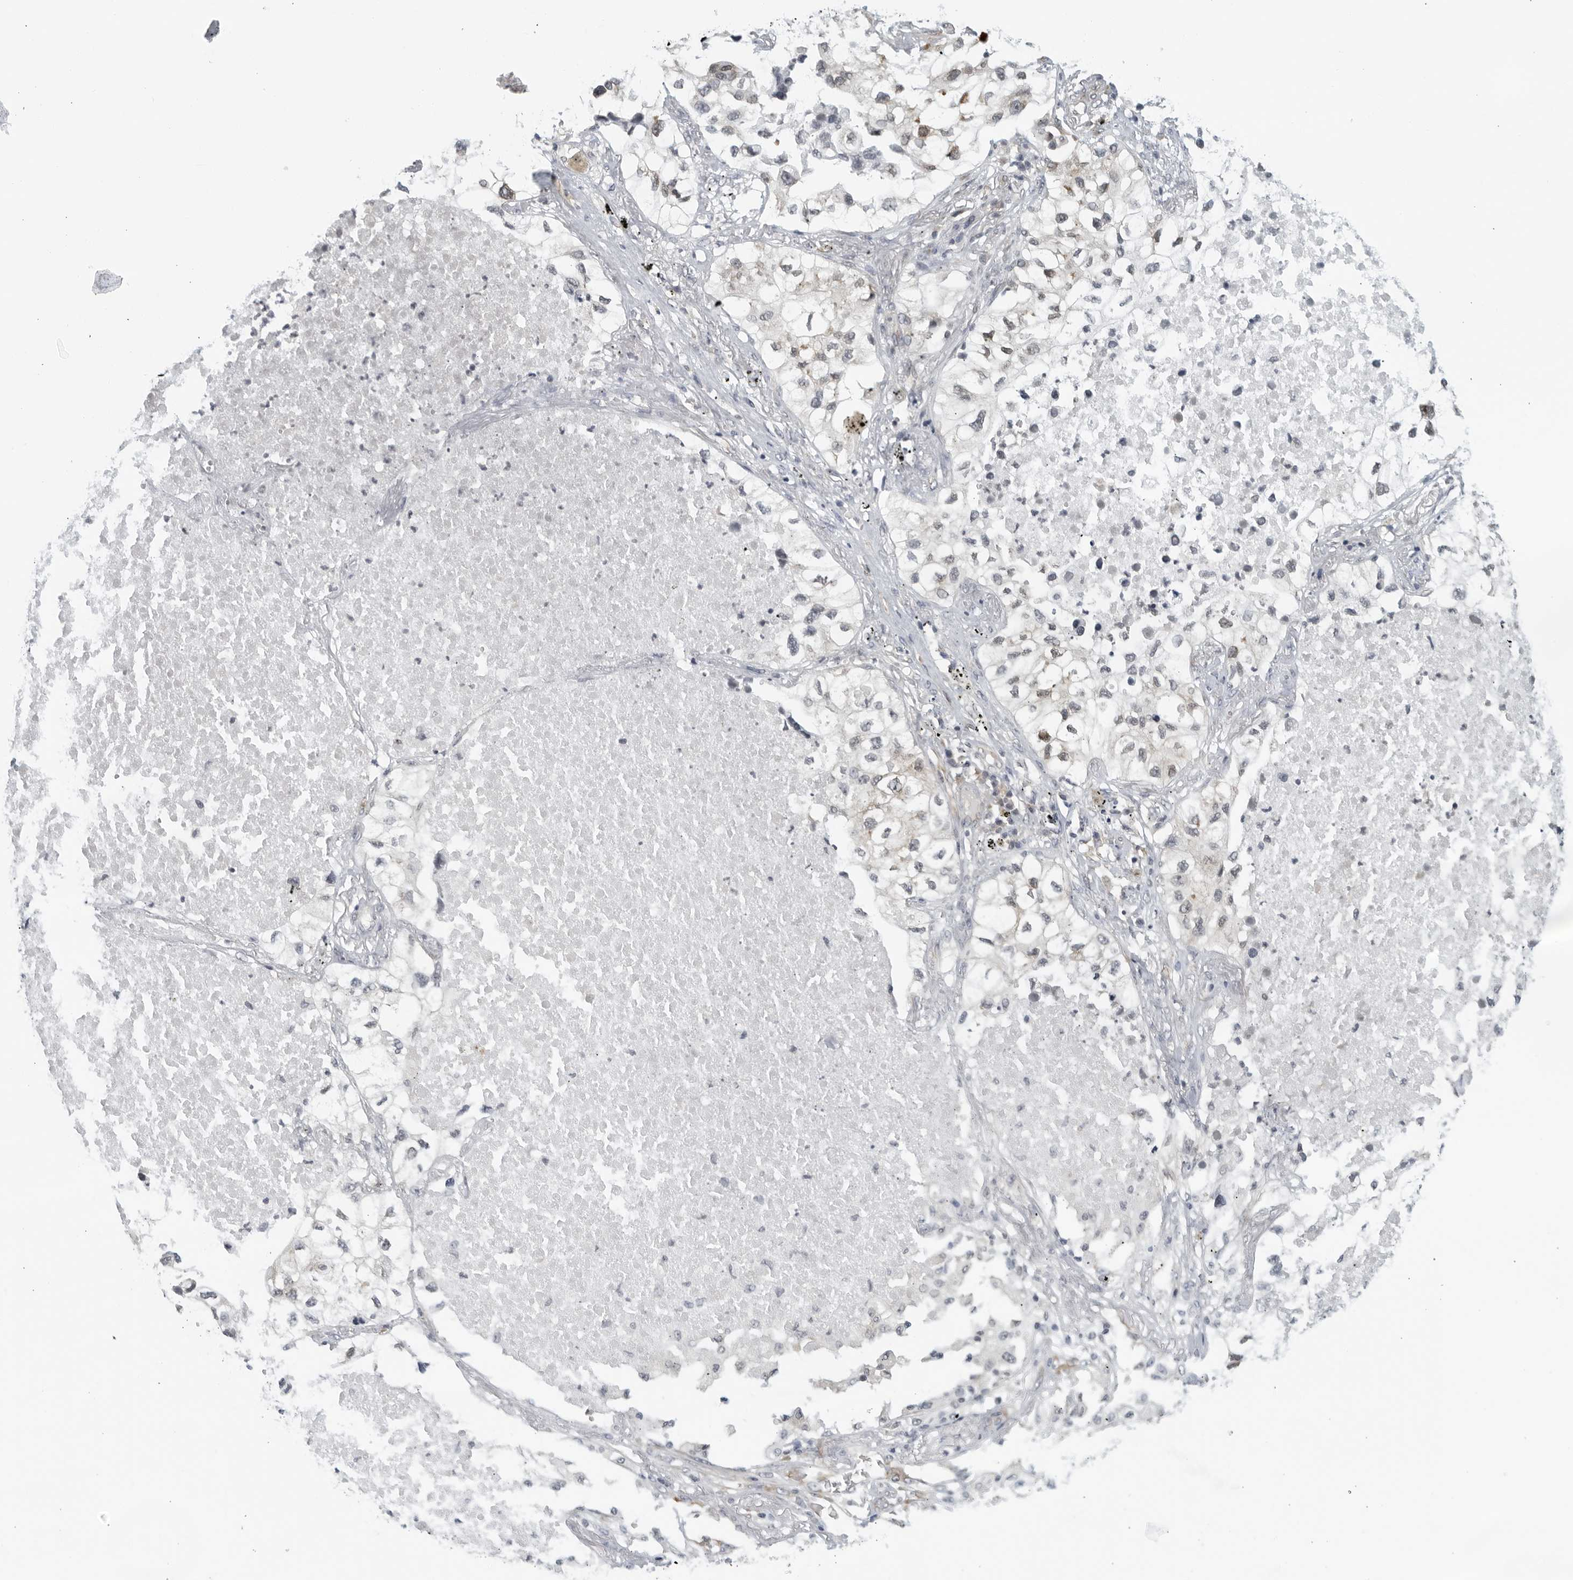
{"staining": {"intensity": "negative", "quantity": "none", "location": "none"}, "tissue": "lung cancer", "cell_type": "Tumor cells", "image_type": "cancer", "snomed": [{"axis": "morphology", "description": "Adenocarcinoma, NOS"}, {"axis": "topography", "description": "Lung"}], "caption": "Lung cancer stained for a protein using IHC displays no staining tumor cells.", "gene": "RC3H1", "patient": {"sex": "male", "age": 63}}